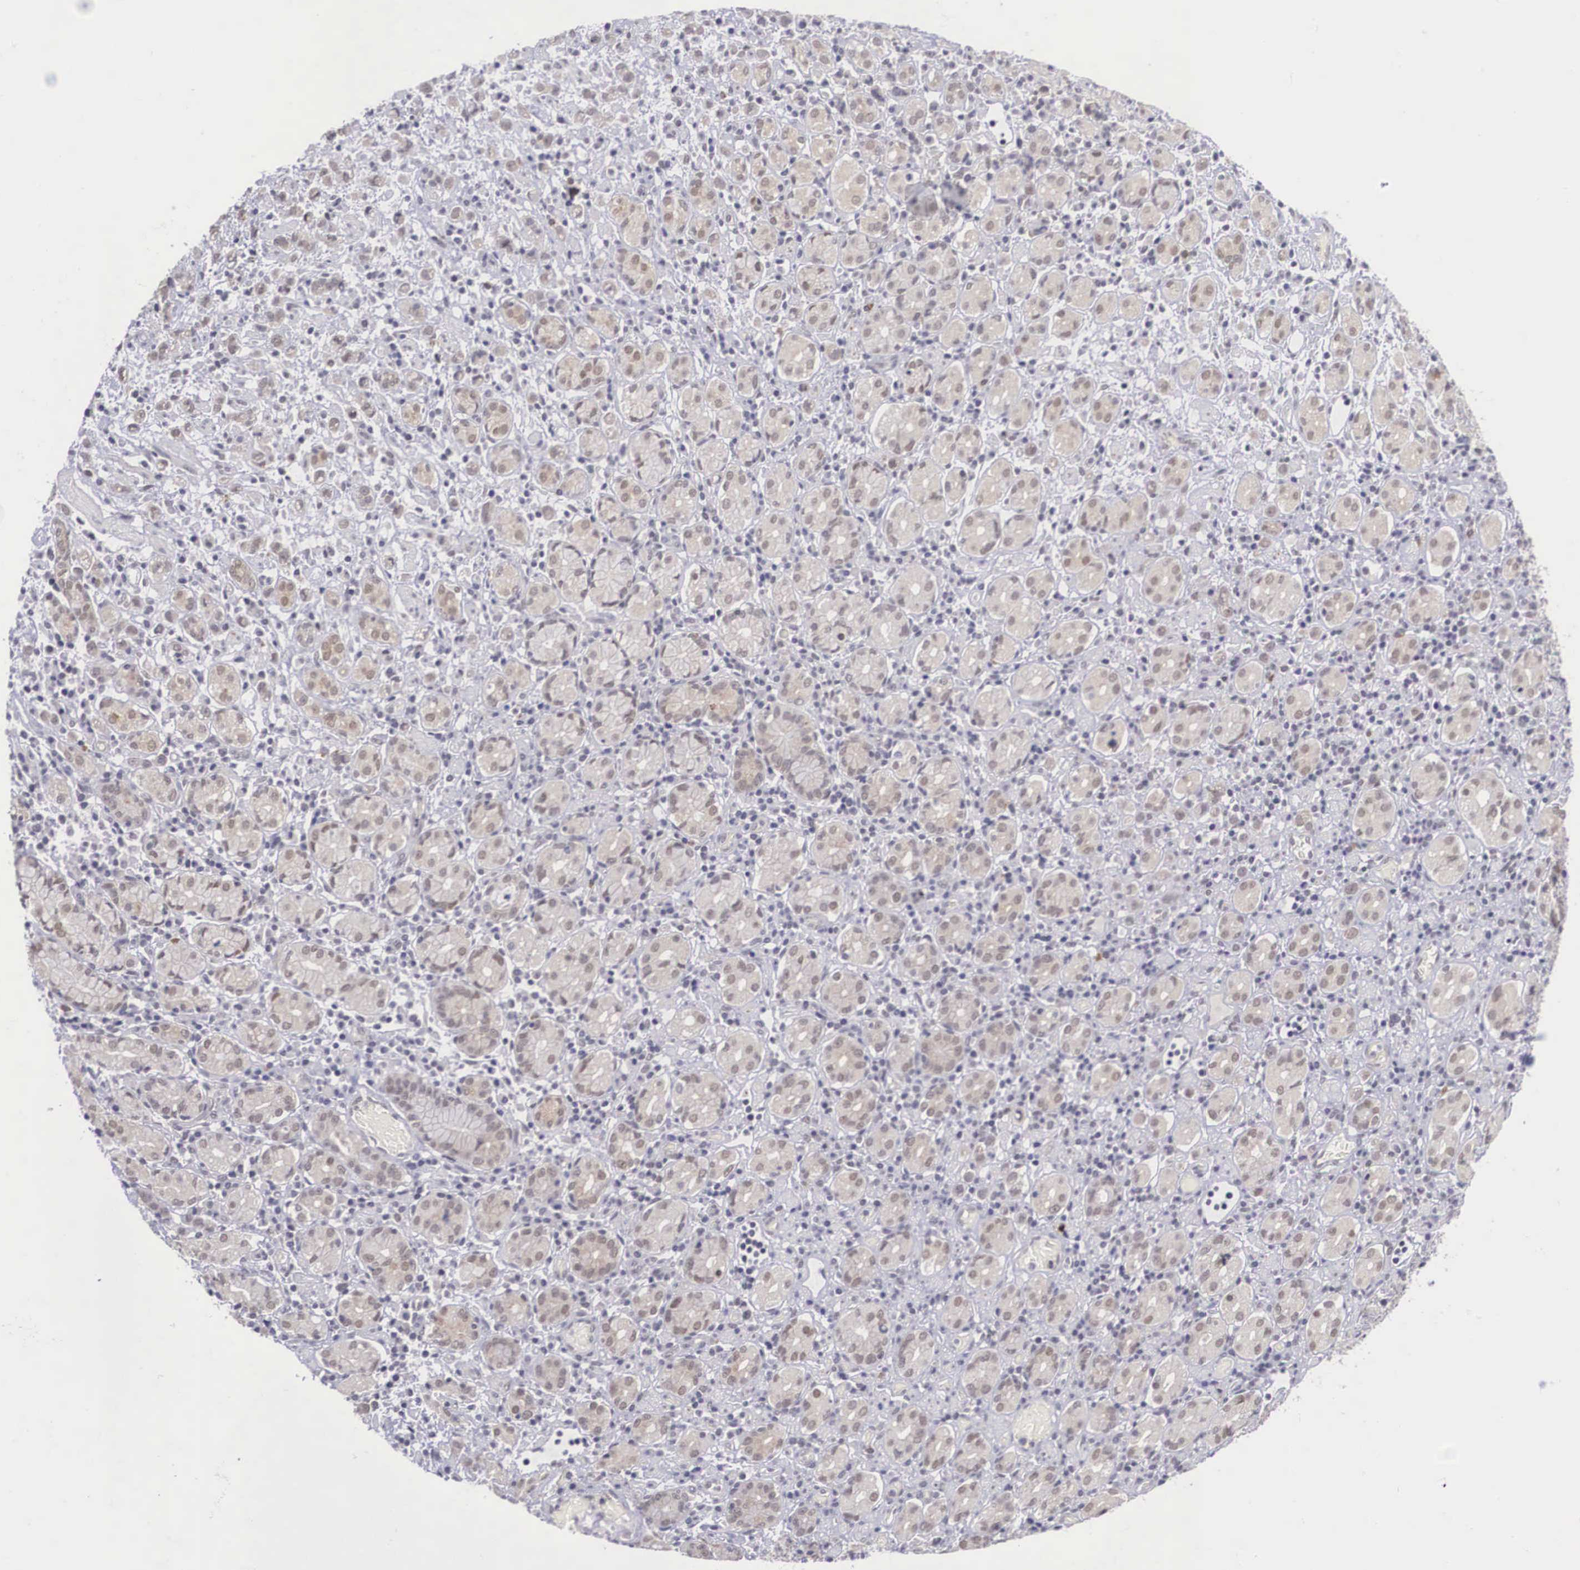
{"staining": {"intensity": "weak", "quantity": "25%-75%", "location": "cytoplasmic/membranous"}, "tissue": "stomach cancer", "cell_type": "Tumor cells", "image_type": "cancer", "snomed": [{"axis": "morphology", "description": "Adenocarcinoma, NOS"}, {"axis": "topography", "description": "Stomach, lower"}], "caption": "DAB immunohistochemical staining of adenocarcinoma (stomach) exhibits weak cytoplasmic/membranous protein positivity in about 25%-75% of tumor cells.", "gene": "NINL", "patient": {"sex": "male", "age": 88}}